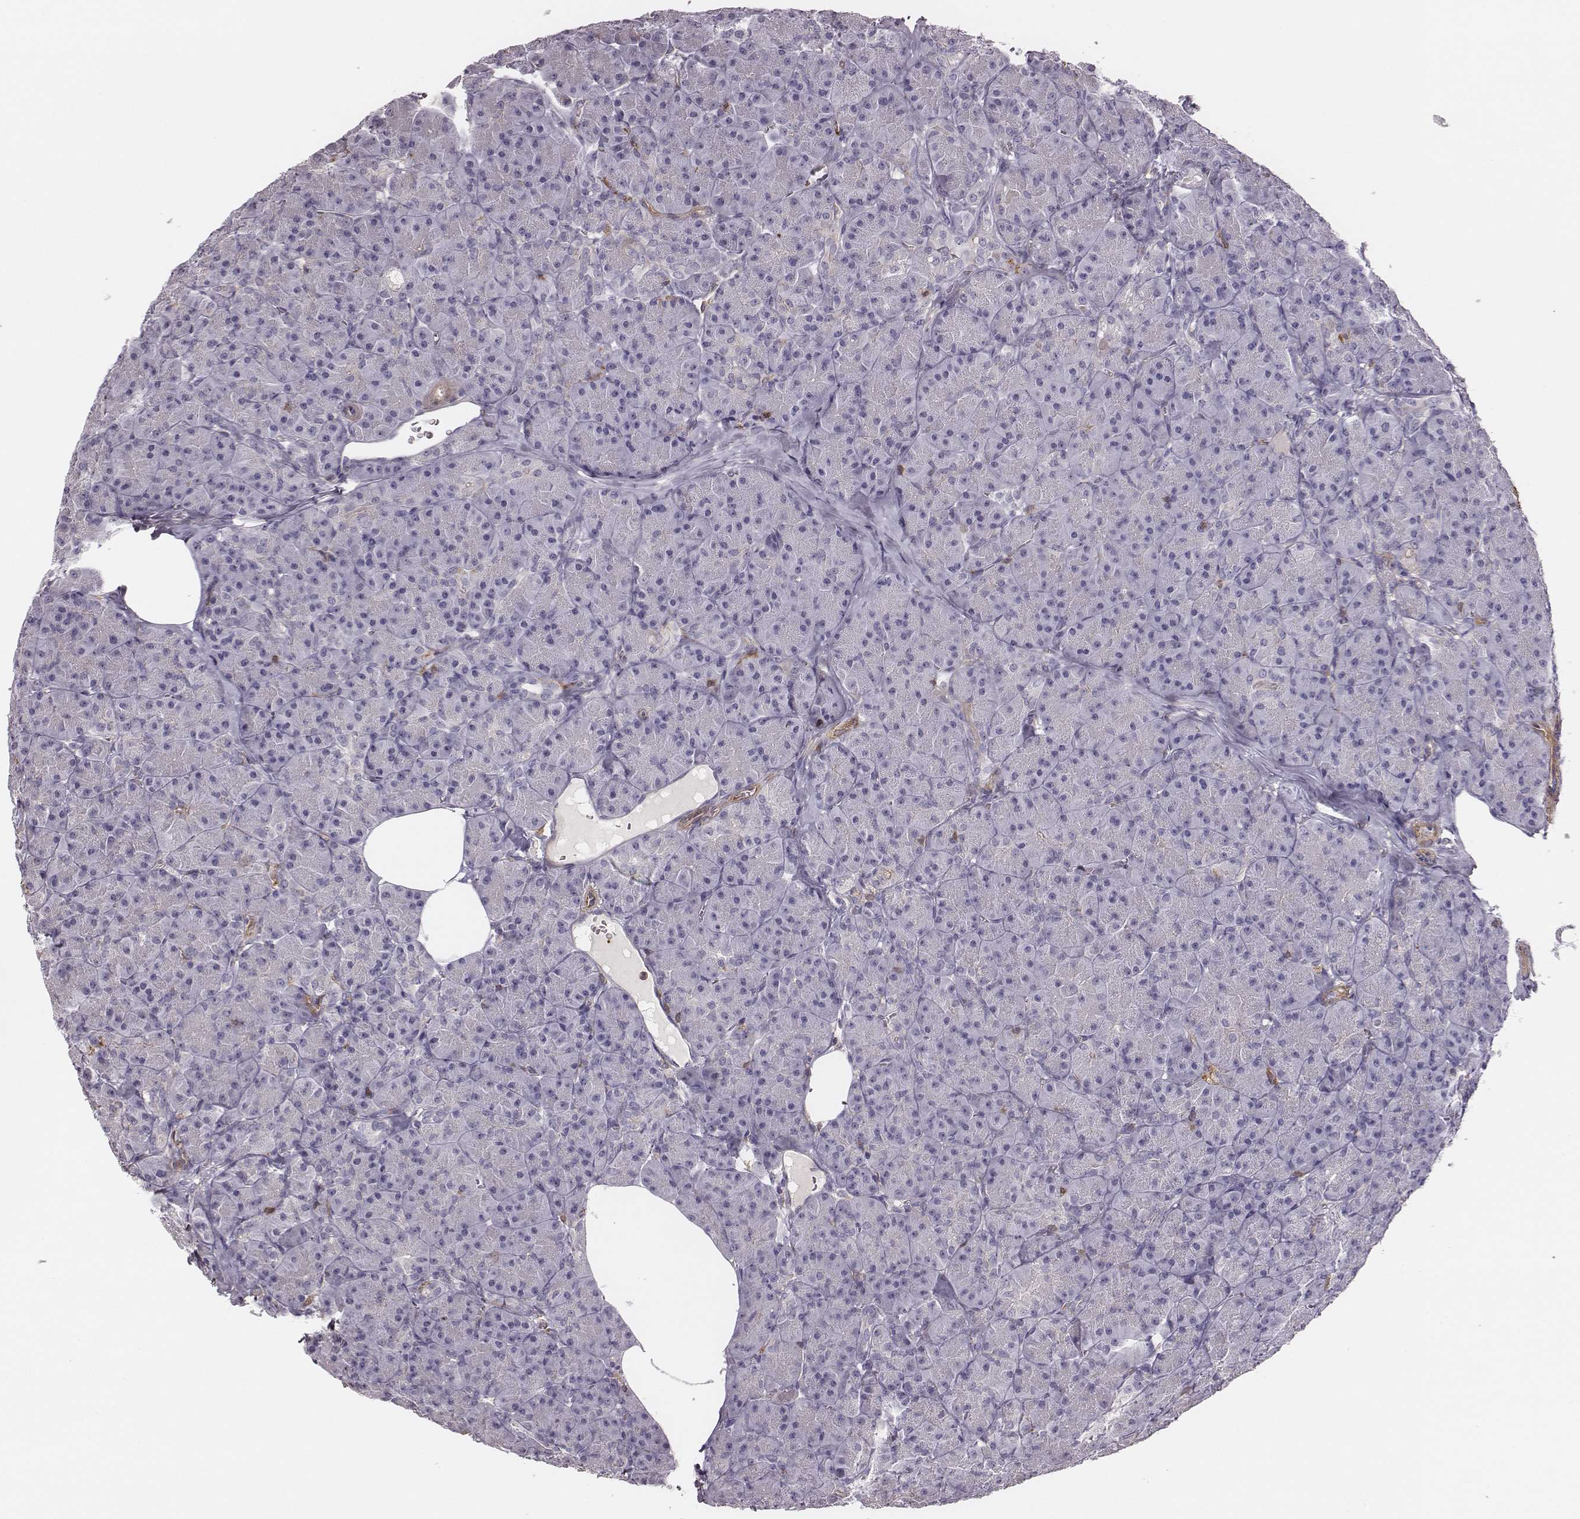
{"staining": {"intensity": "negative", "quantity": "none", "location": "none"}, "tissue": "pancreas", "cell_type": "Exocrine glandular cells", "image_type": "normal", "snomed": [{"axis": "morphology", "description": "Normal tissue, NOS"}, {"axis": "topography", "description": "Pancreas"}], "caption": "IHC photomicrograph of benign pancreas: human pancreas stained with DAB (3,3'-diaminobenzidine) demonstrates no significant protein staining in exocrine glandular cells.", "gene": "ZYX", "patient": {"sex": "male", "age": 57}}